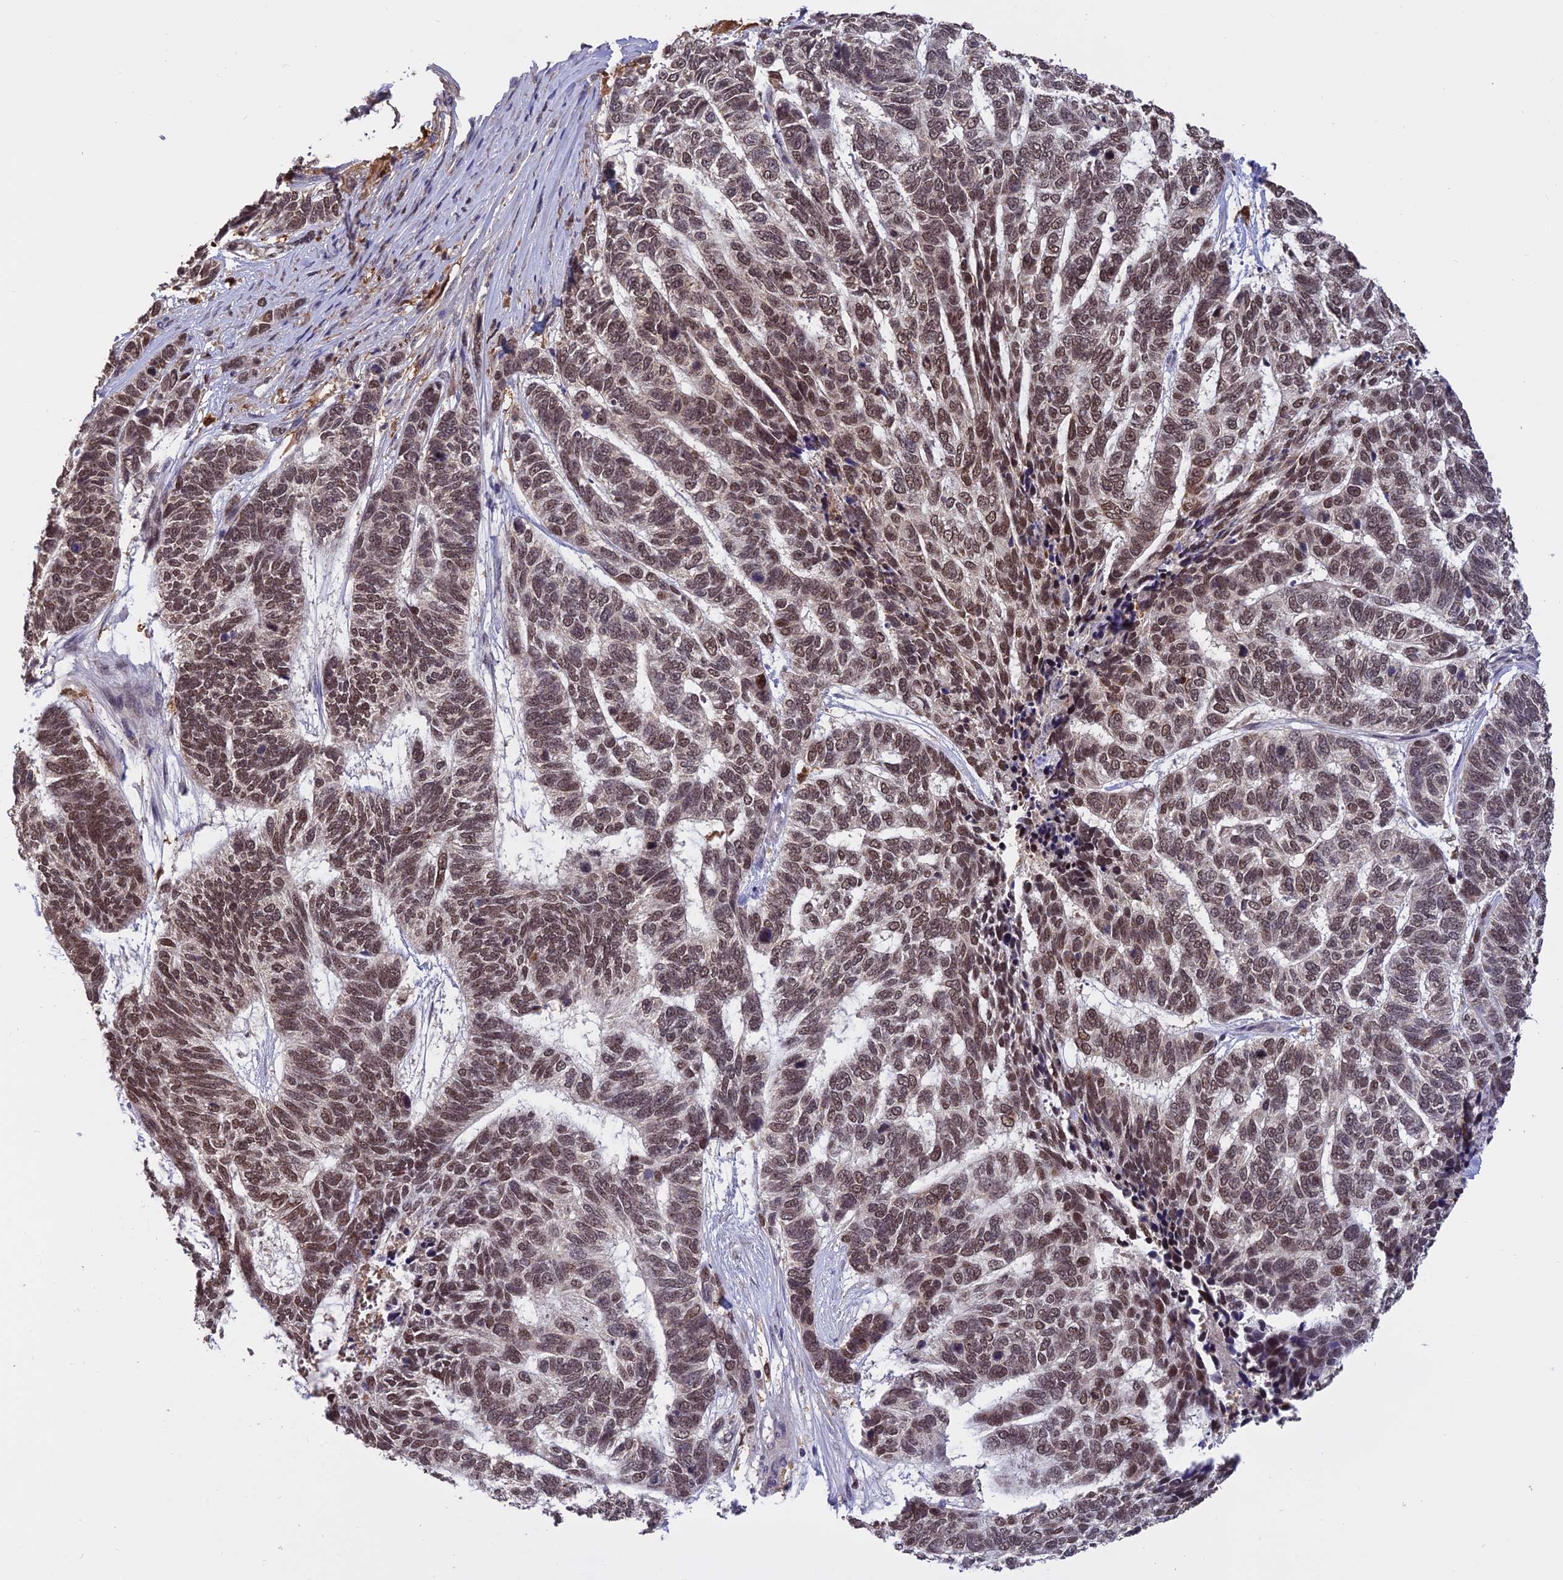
{"staining": {"intensity": "moderate", "quantity": ">75%", "location": "nuclear"}, "tissue": "skin cancer", "cell_type": "Tumor cells", "image_type": "cancer", "snomed": [{"axis": "morphology", "description": "Basal cell carcinoma"}, {"axis": "topography", "description": "Skin"}], "caption": "Immunohistochemistry (IHC) image of neoplastic tissue: skin cancer (basal cell carcinoma) stained using immunohistochemistry reveals medium levels of moderate protein expression localized specifically in the nuclear of tumor cells, appearing as a nuclear brown color.", "gene": "MNS1", "patient": {"sex": "female", "age": 65}}